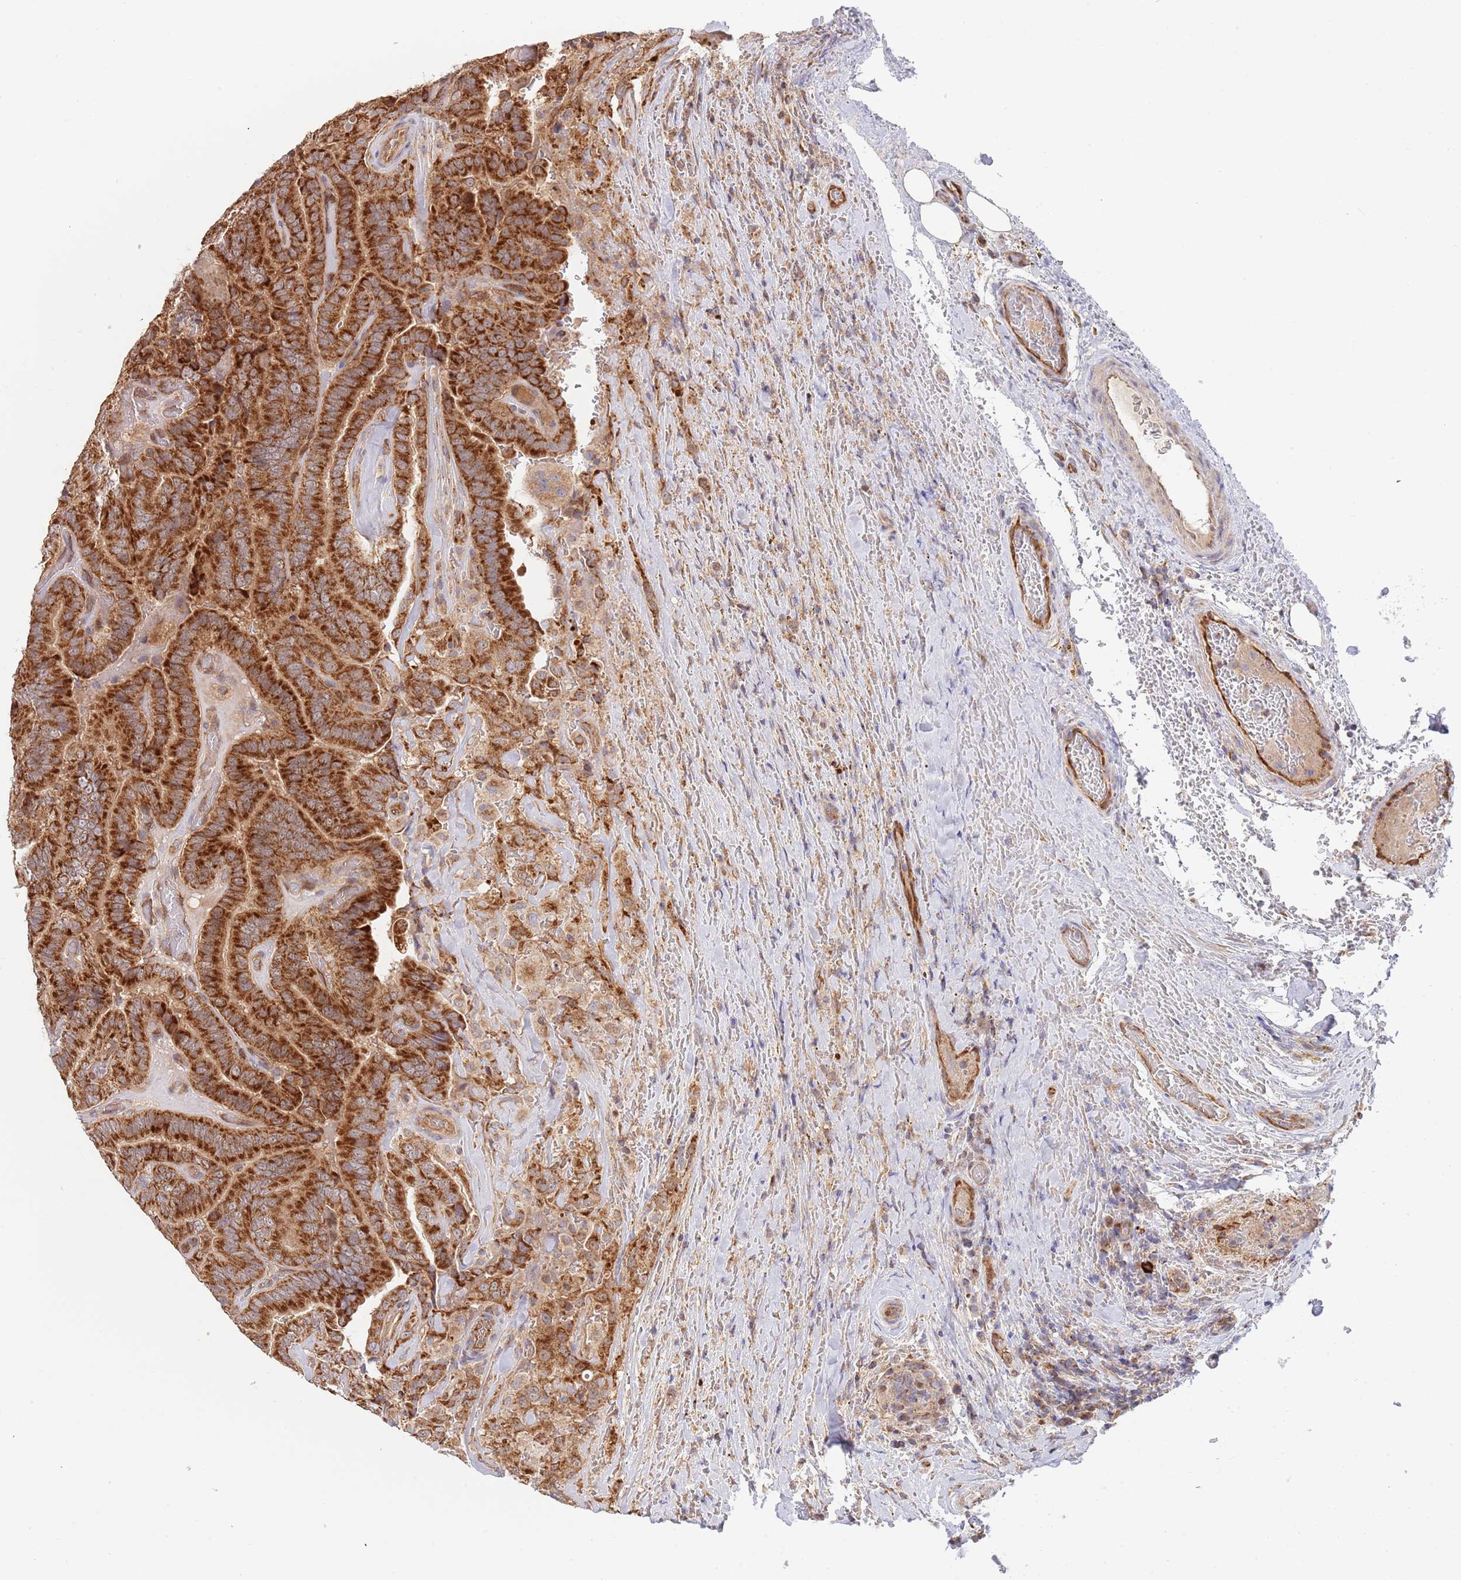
{"staining": {"intensity": "strong", "quantity": ">75%", "location": "cytoplasmic/membranous"}, "tissue": "thyroid cancer", "cell_type": "Tumor cells", "image_type": "cancer", "snomed": [{"axis": "morphology", "description": "Papillary adenocarcinoma, NOS"}, {"axis": "topography", "description": "Thyroid gland"}], "caption": "About >75% of tumor cells in human thyroid cancer exhibit strong cytoplasmic/membranous protein staining as visualized by brown immunohistochemical staining.", "gene": "GUK1", "patient": {"sex": "male", "age": 61}}